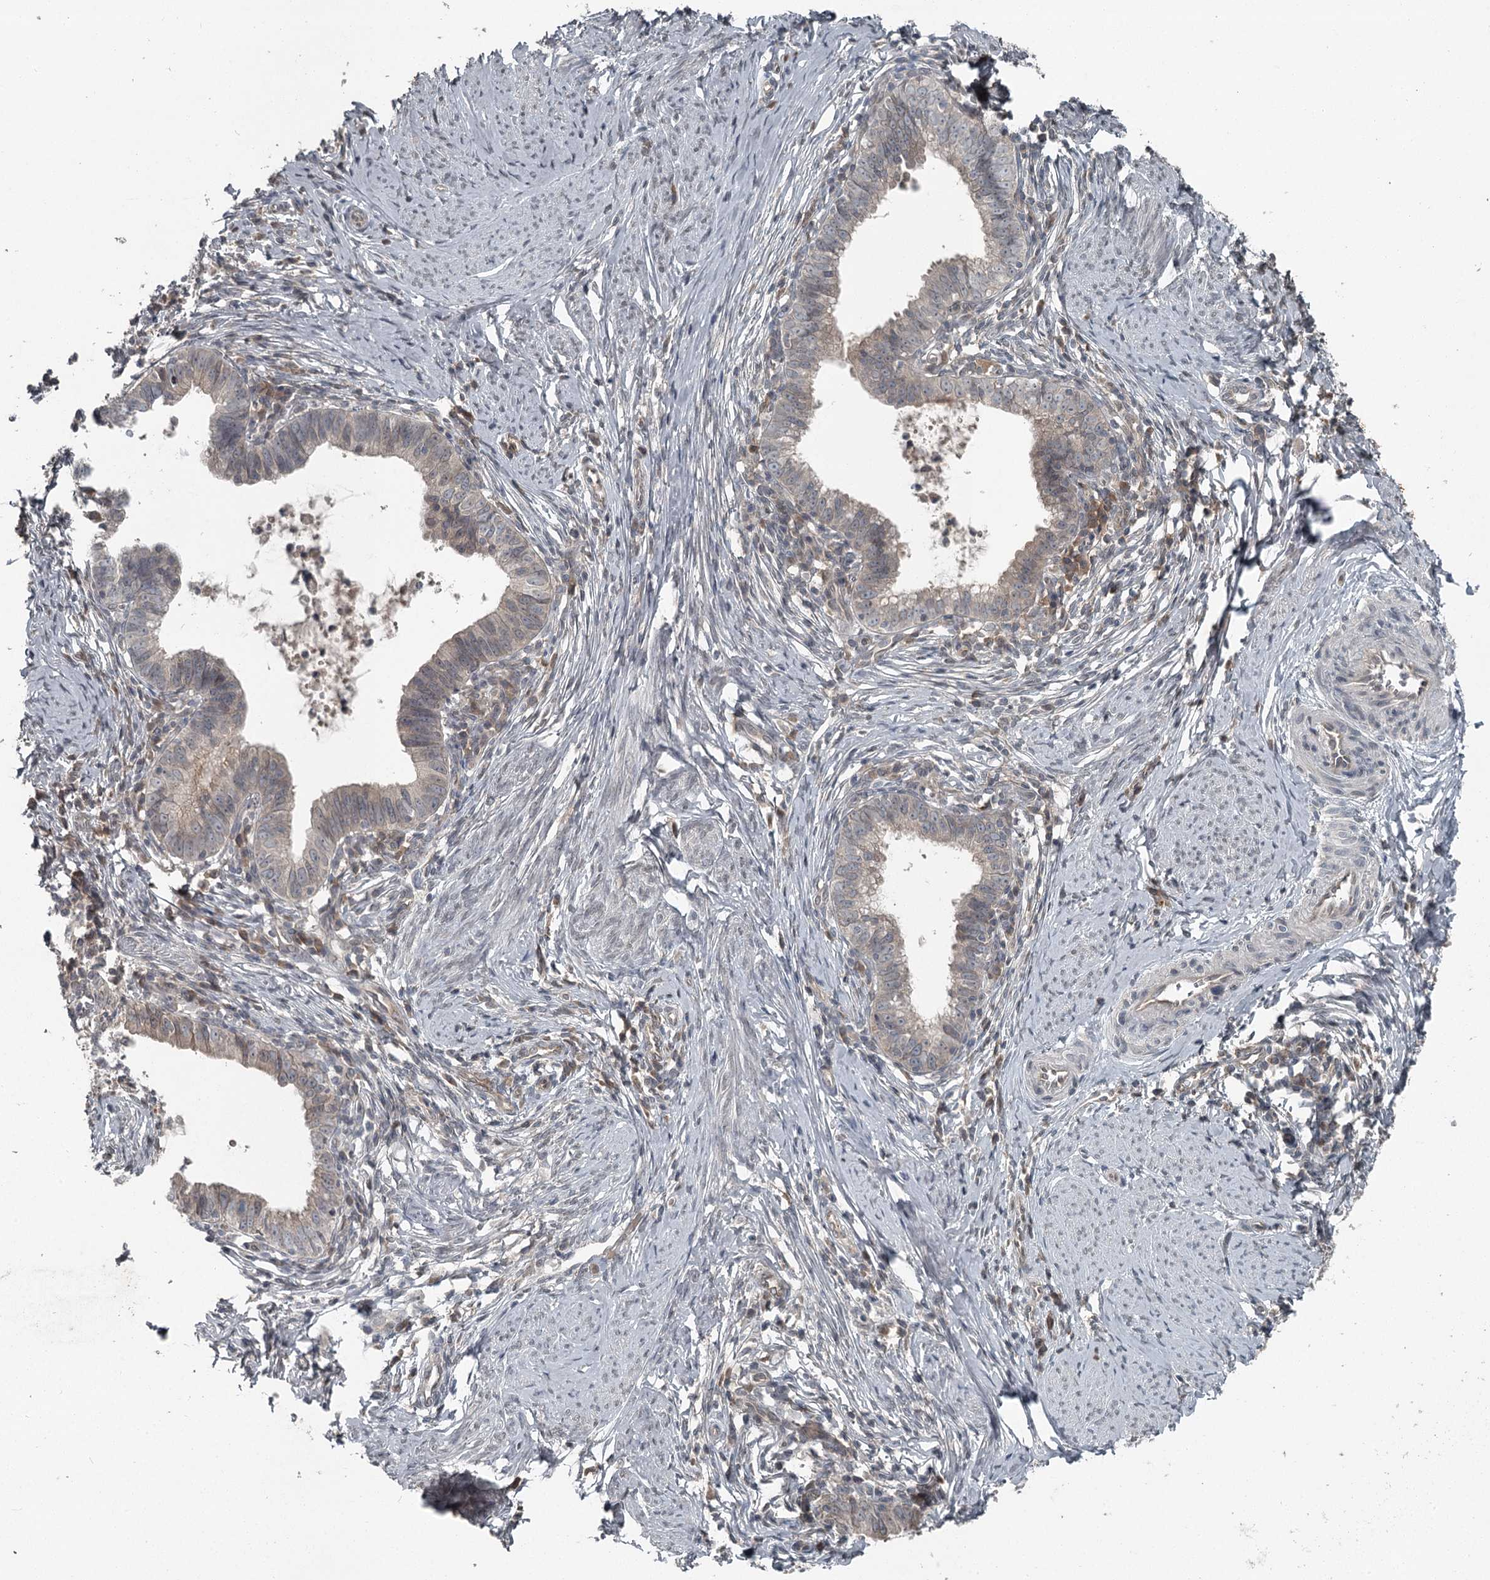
{"staining": {"intensity": "negative", "quantity": "none", "location": "none"}, "tissue": "cervical cancer", "cell_type": "Tumor cells", "image_type": "cancer", "snomed": [{"axis": "morphology", "description": "Adenocarcinoma, NOS"}, {"axis": "topography", "description": "Cervix"}], "caption": "There is no significant staining in tumor cells of cervical cancer (adenocarcinoma).", "gene": "SLC39A8", "patient": {"sex": "female", "age": 36}}